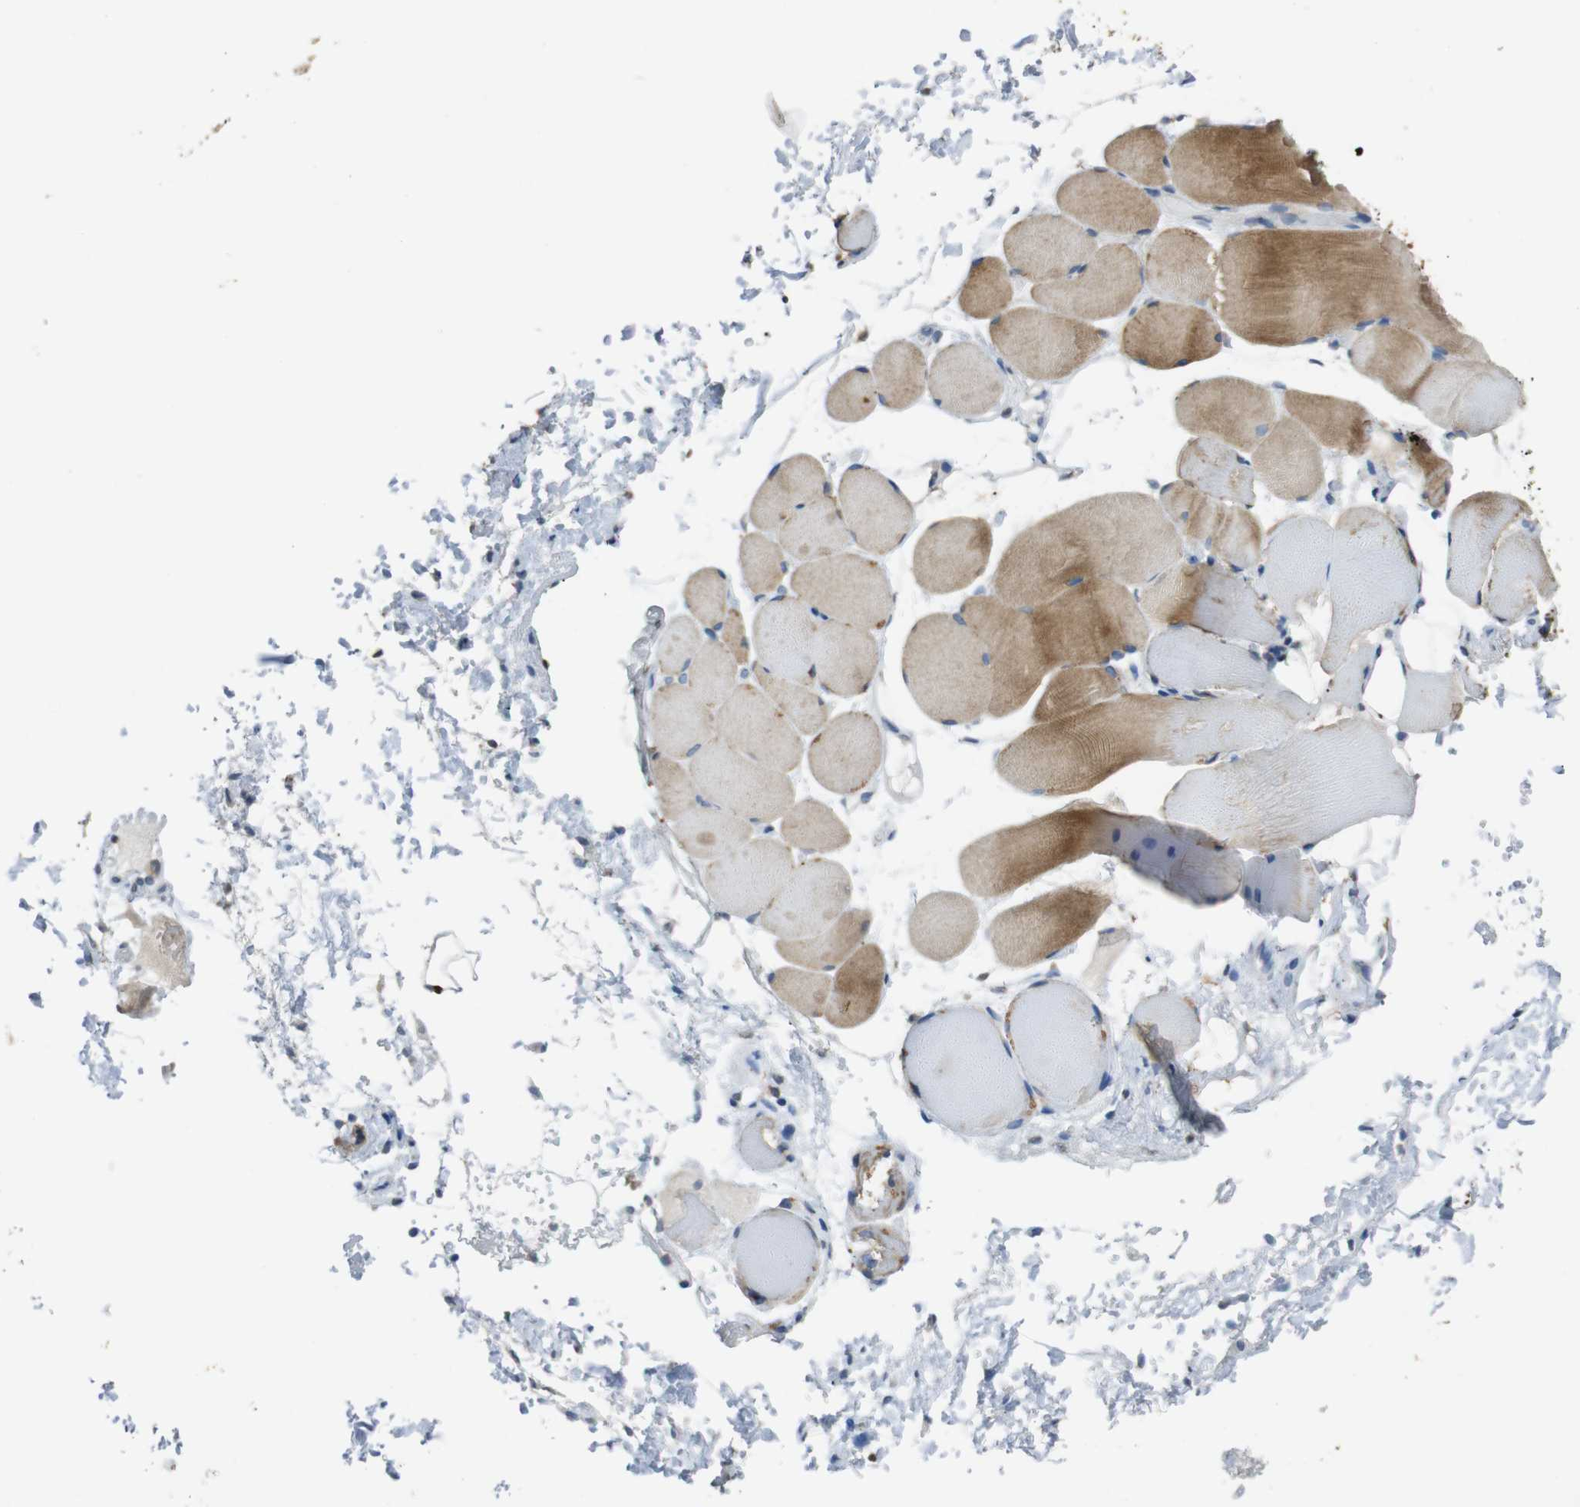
{"staining": {"intensity": "negative", "quantity": "none", "location": "none"}, "tissue": "adipose tissue", "cell_type": "Adipocytes", "image_type": "normal", "snomed": [{"axis": "morphology", "description": "Normal tissue, NOS"}, {"axis": "morphology", "description": "Inflammation, NOS"}, {"axis": "topography", "description": "Vascular tissue"}, {"axis": "topography", "description": "Salivary gland"}], "caption": "Adipocytes are negative for brown protein staining in unremarkable adipose tissue. Brightfield microscopy of immunohistochemistry stained with DAB (3,3'-diaminobenzidine) (brown) and hematoxylin (blue), captured at high magnification.", "gene": "STBD1", "patient": {"sex": "female", "age": 75}}